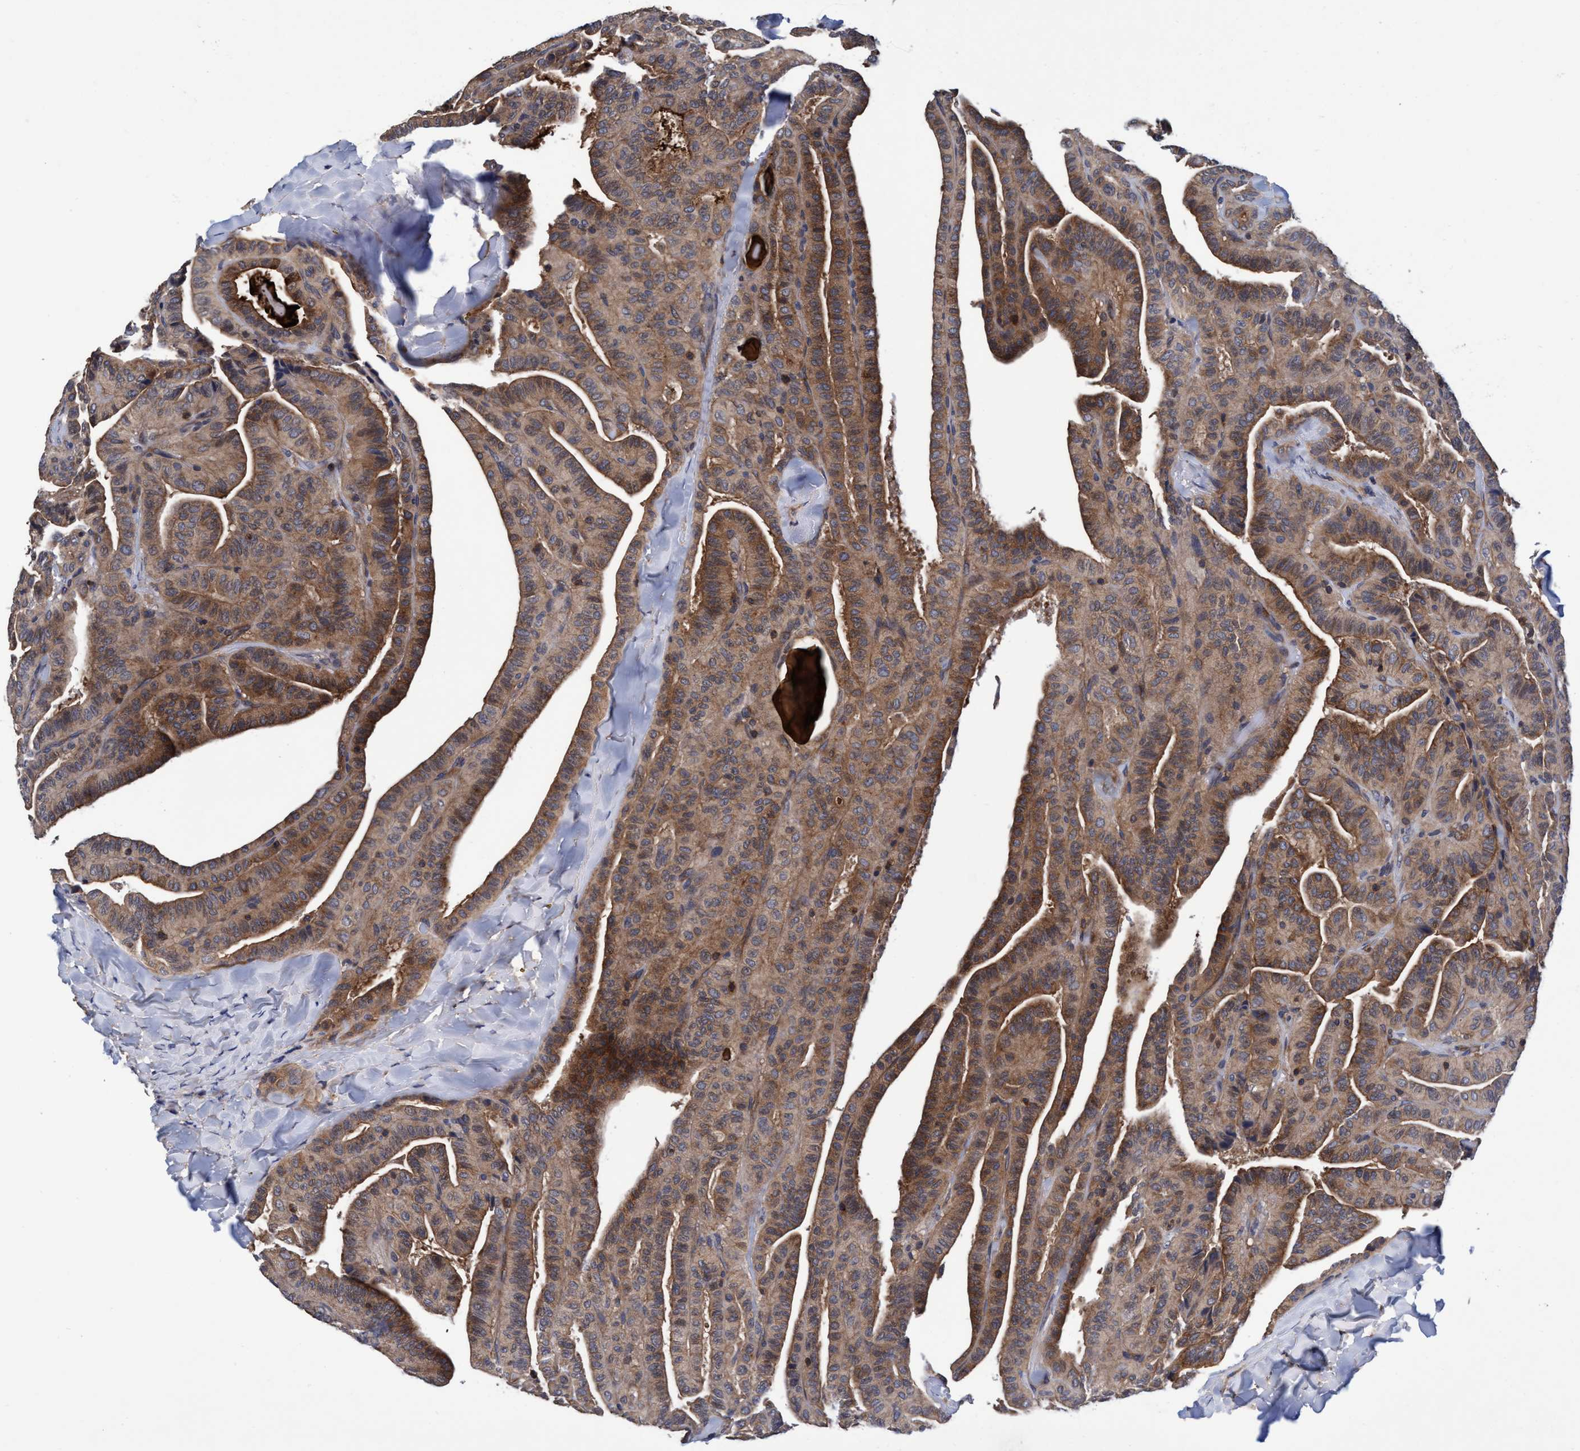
{"staining": {"intensity": "moderate", "quantity": ">75%", "location": "cytoplasmic/membranous"}, "tissue": "thyroid cancer", "cell_type": "Tumor cells", "image_type": "cancer", "snomed": [{"axis": "morphology", "description": "Papillary adenocarcinoma, NOS"}, {"axis": "topography", "description": "Thyroid gland"}], "caption": "Immunohistochemistry image of neoplastic tissue: thyroid cancer stained using IHC displays medium levels of moderate protein expression localized specifically in the cytoplasmic/membranous of tumor cells, appearing as a cytoplasmic/membranous brown color.", "gene": "CALCOCO2", "patient": {"sex": "male", "age": 77}}